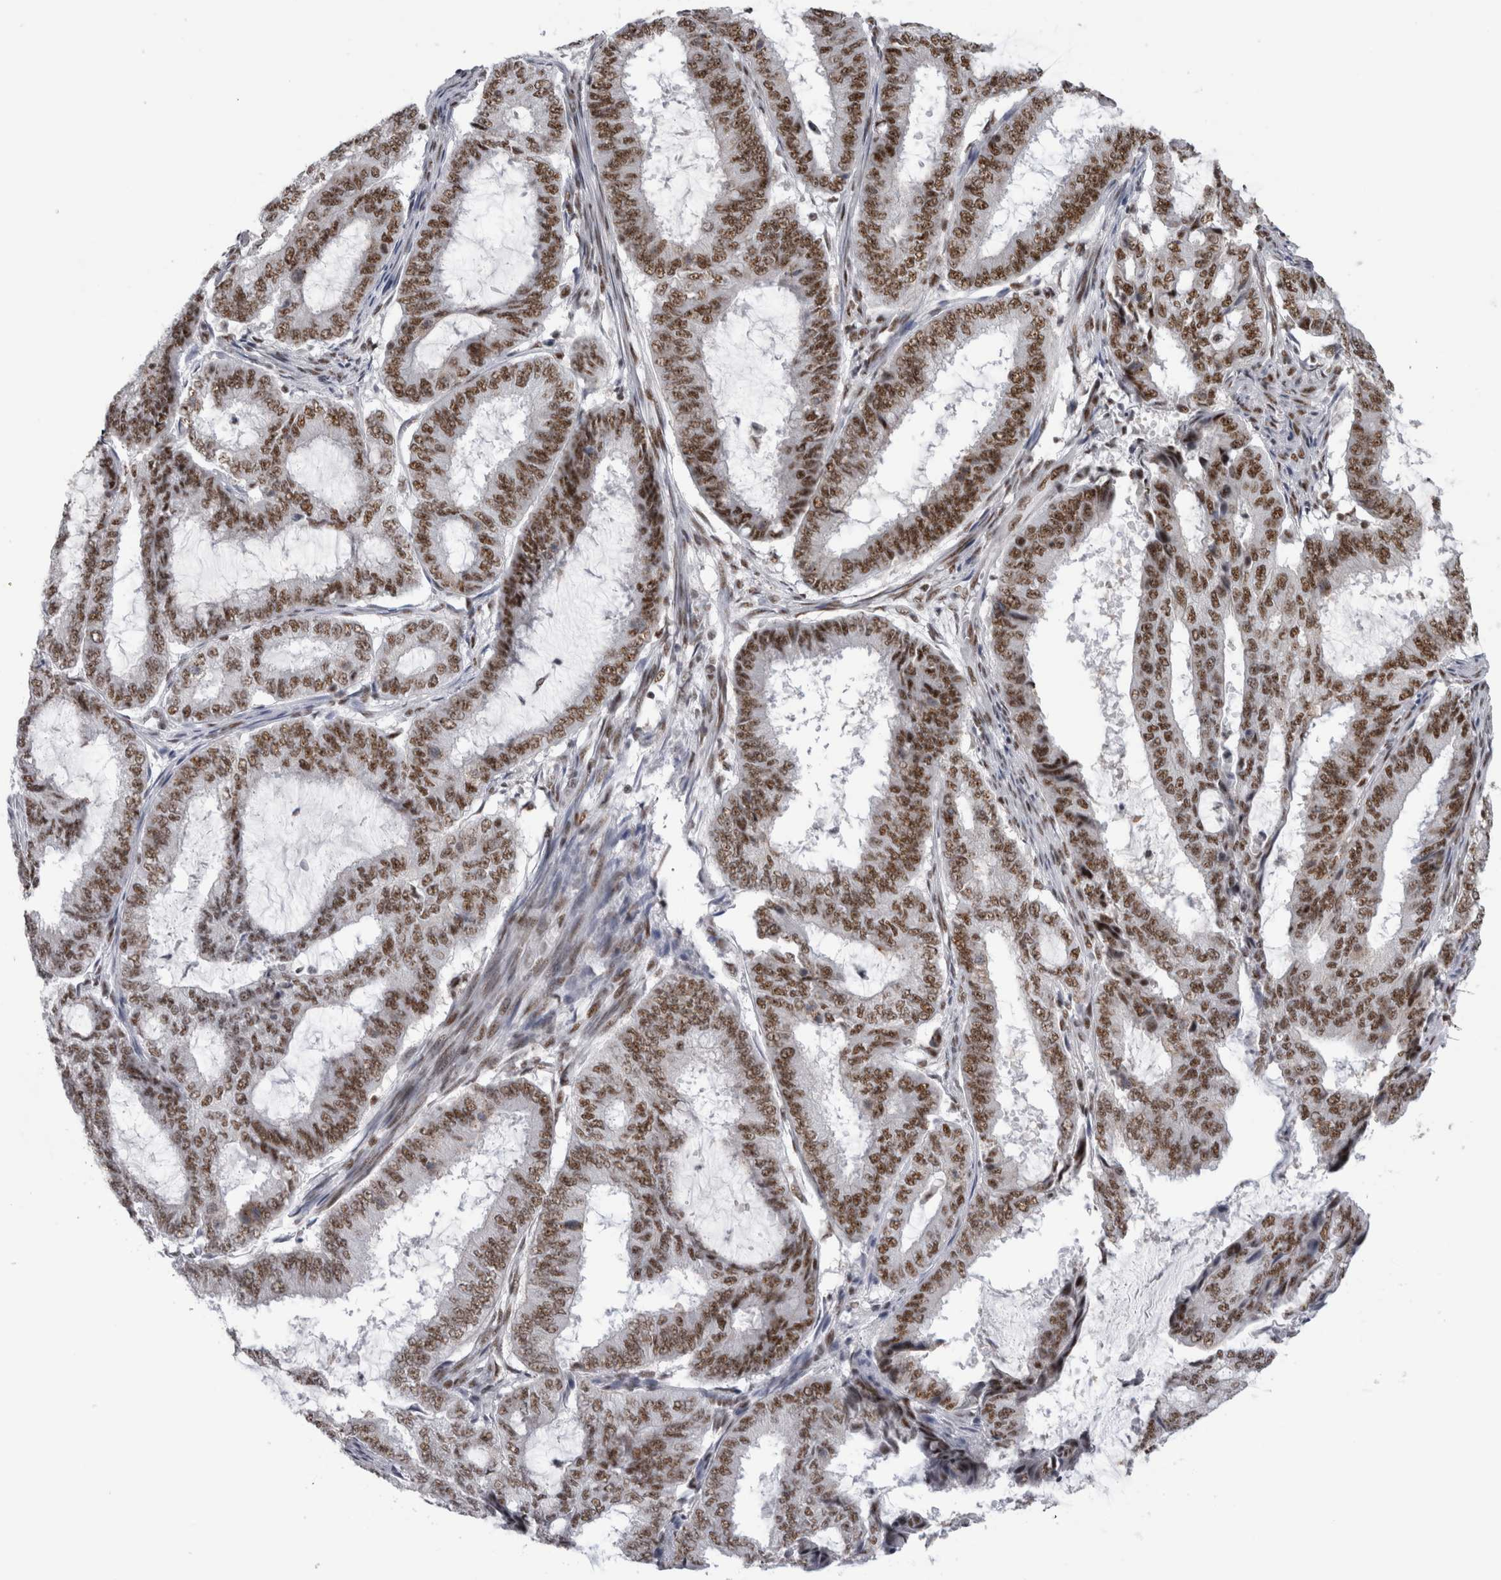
{"staining": {"intensity": "moderate", "quantity": ">75%", "location": "nuclear"}, "tissue": "endometrial cancer", "cell_type": "Tumor cells", "image_type": "cancer", "snomed": [{"axis": "morphology", "description": "Adenocarcinoma, NOS"}, {"axis": "topography", "description": "Endometrium"}], "caption": "Endometrial adenocarcinoma tissue demonstrates moderate nuclear positivity in approximately >75% of tumor cells", "gene": "CDK11A", "patient": {"sex": "female", "age": 51}}